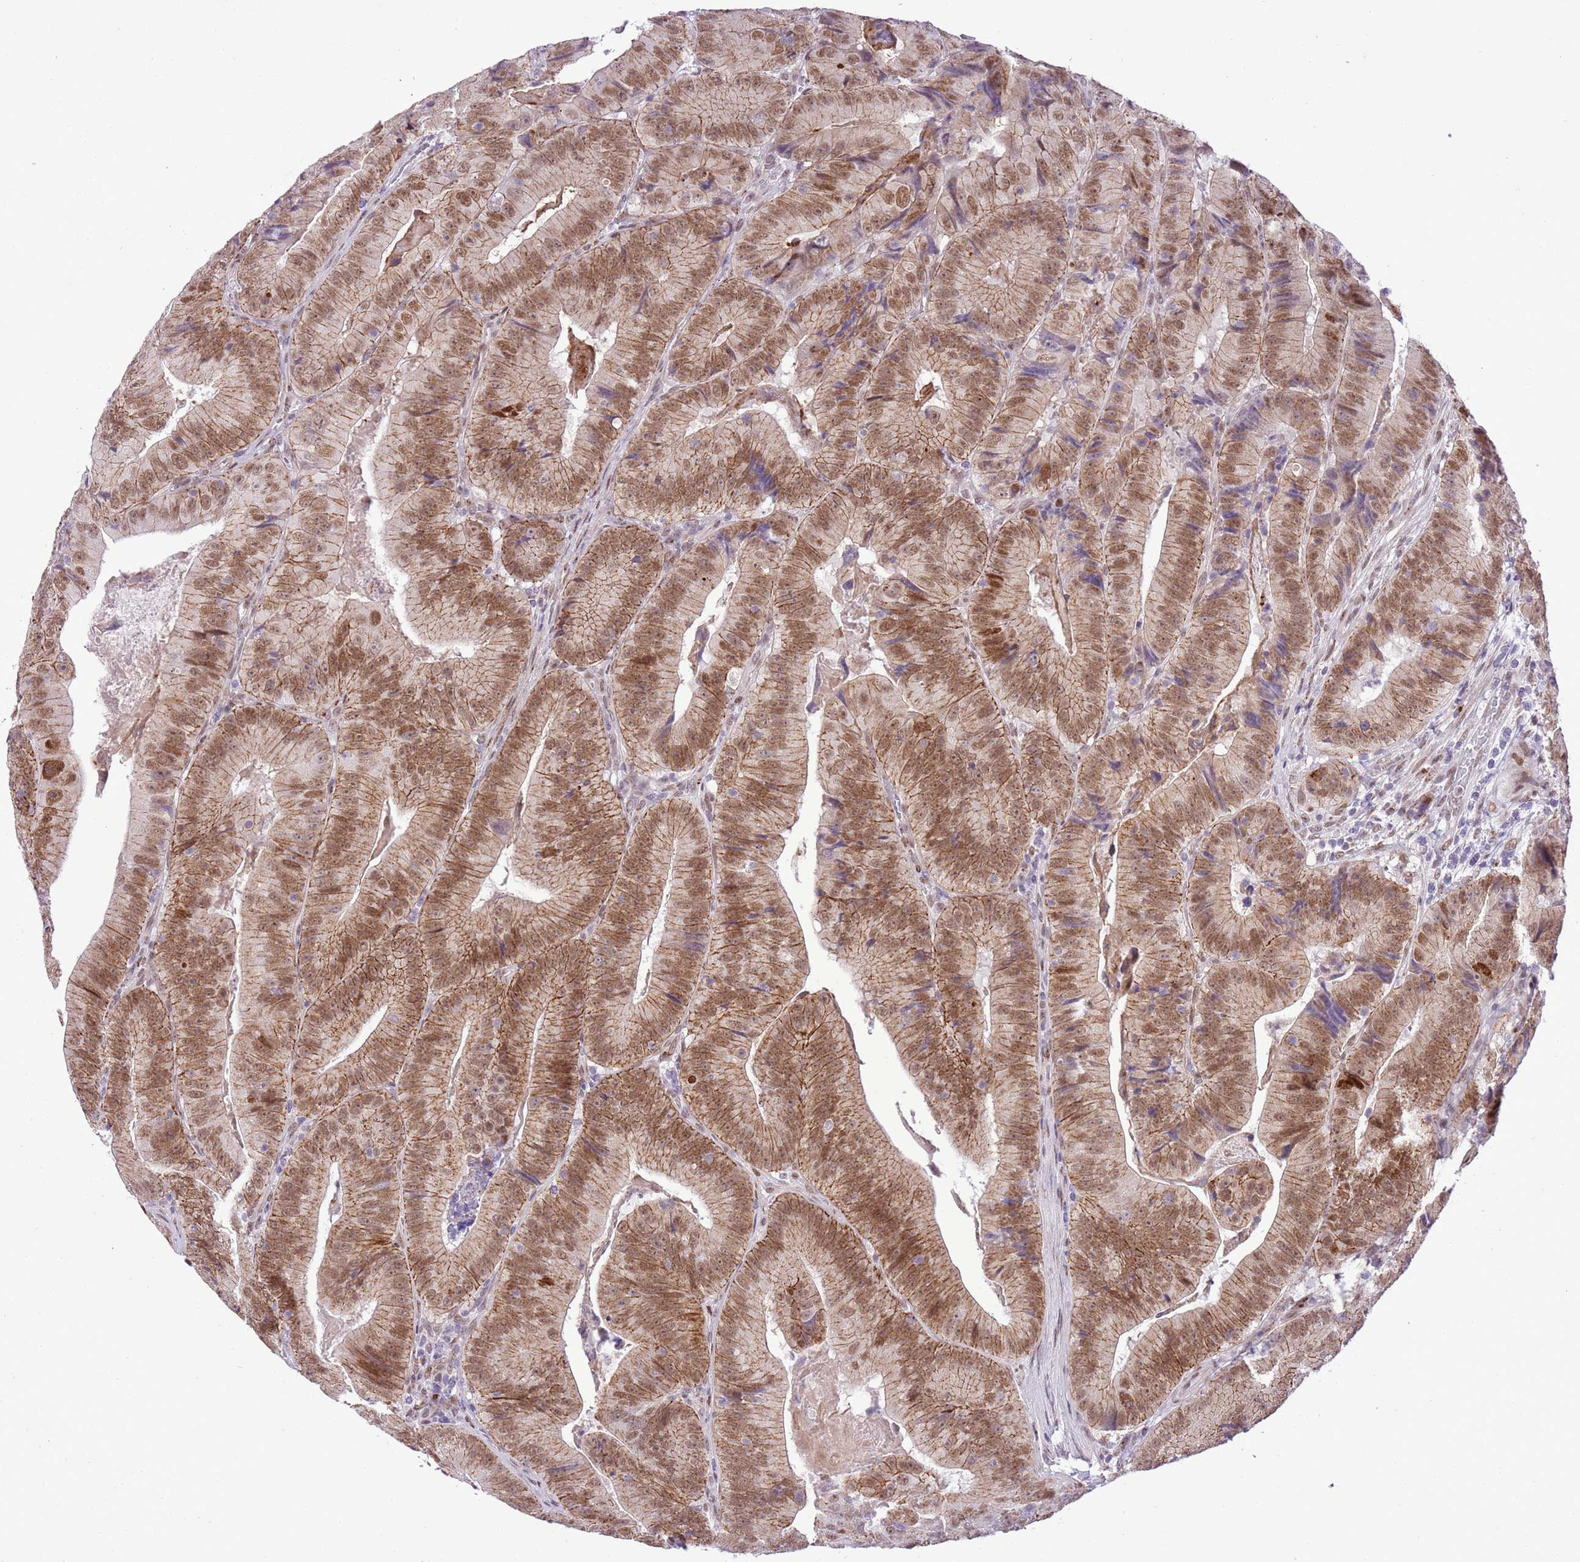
{"staining": {"intensity": "moderate", "quantity": ">75%", "location": "cytoplasmic/membranous,nuclear"}, "tissue": "colorectal cancer", "cell_type": "Tumor cells", "image_type": "cancer", "snomed": [{"axis": "morphology", "description": "Adenocarcinoma, NOS"}, {"axis": "topography", "description": "Colon"}], "caption": "Protein staining of colorectal cancer (adenocarcinoma) tissue displays moderate cytoplasmic/membranous and nuclear expression in approximately >75% of tumor cells.", "gene": "NACC2", "patient": {"sex": "female", "age": 86}}